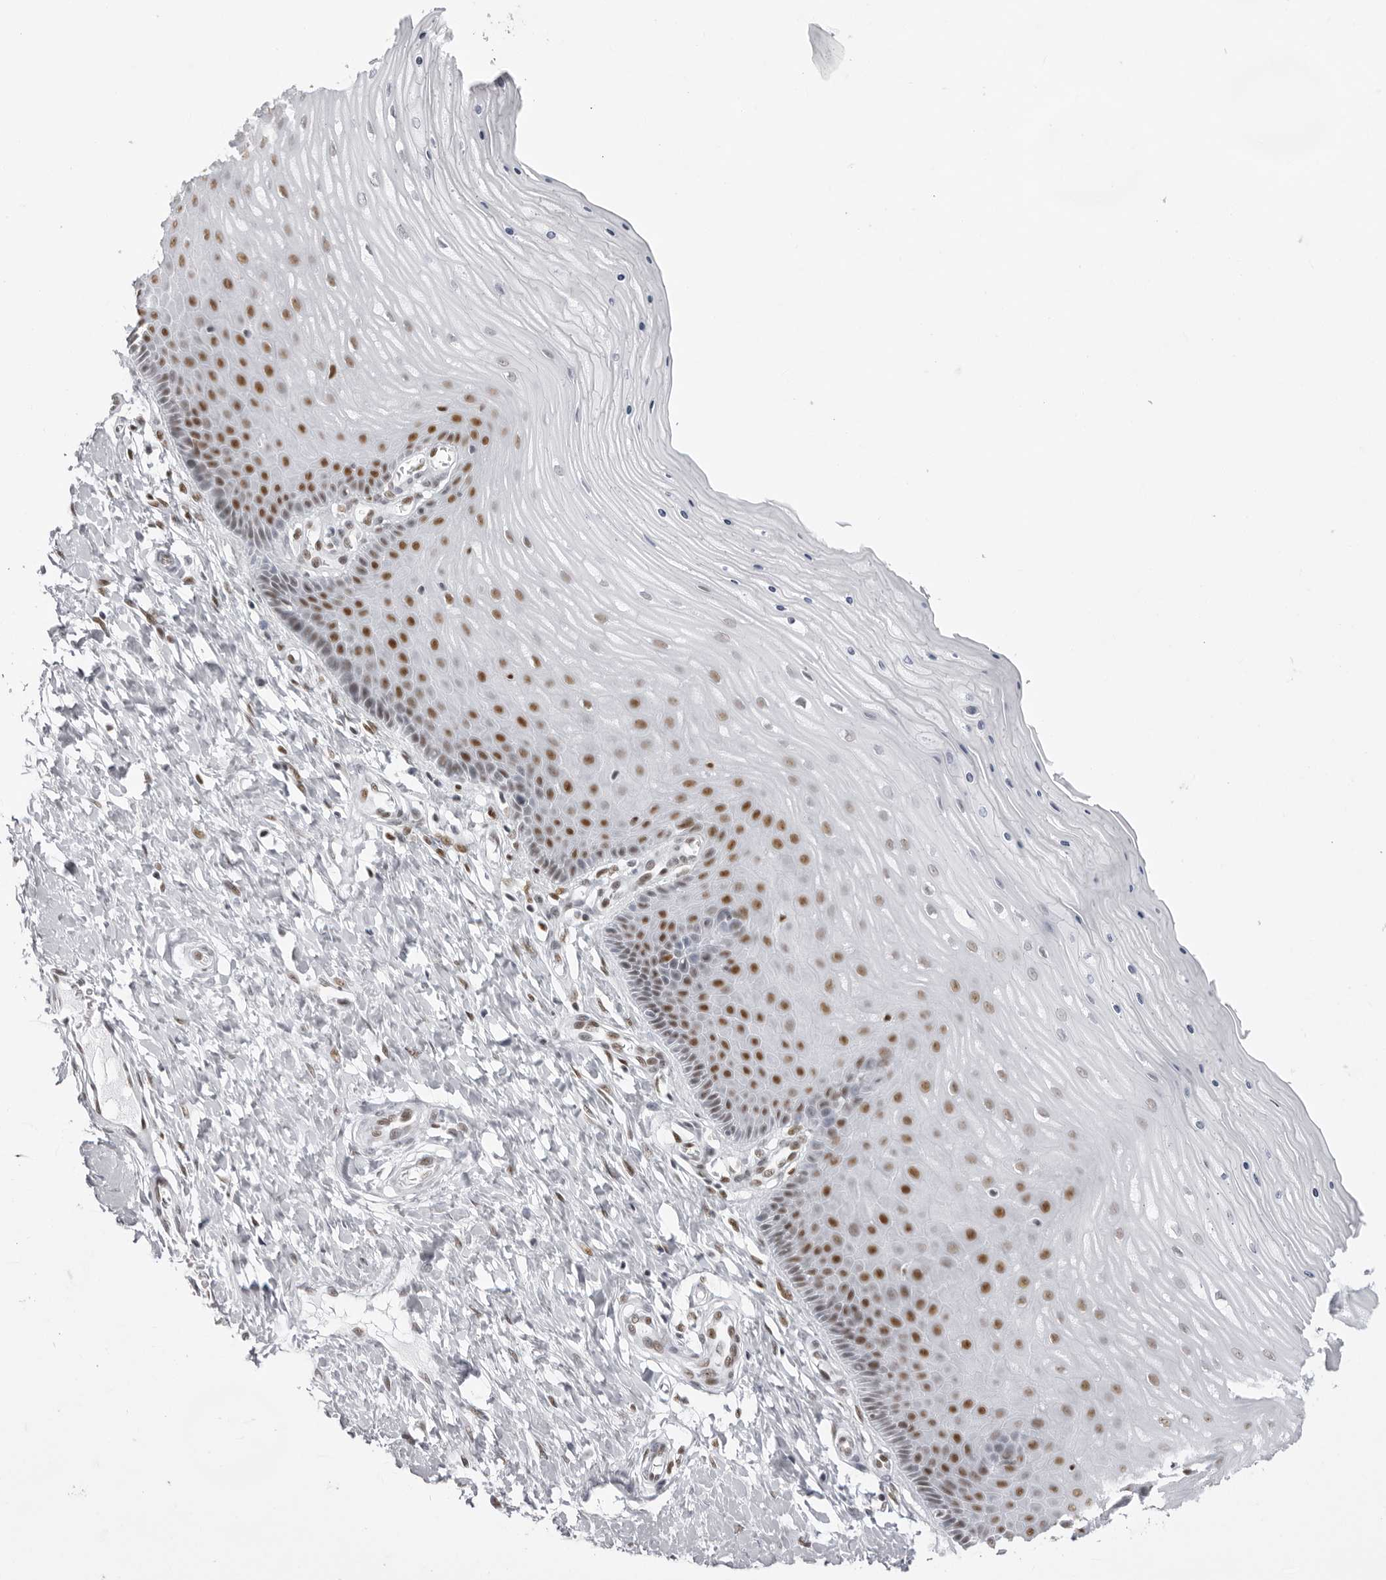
{"staining": {"intensity": "strong", "quantity": ">75%", "location": "nuclear"}, "tissue": "cervix", "cell_type": "Glandular cells", "image_type": "normal", "snomed": [{"axis": "morphology", "description": "Normal tissue, NOS"}, {"axis": "topography", "description": "Cervix"}], "caption": "DAB (3,3'-diaminobenzidine) immunohistochemical staining of unremarkable human cervix displays strong nuclear protein expression in approximately >75% of glandular cells.", "gene": "IRF2BP2", "patient": {"sex": "female", "age": 55}}